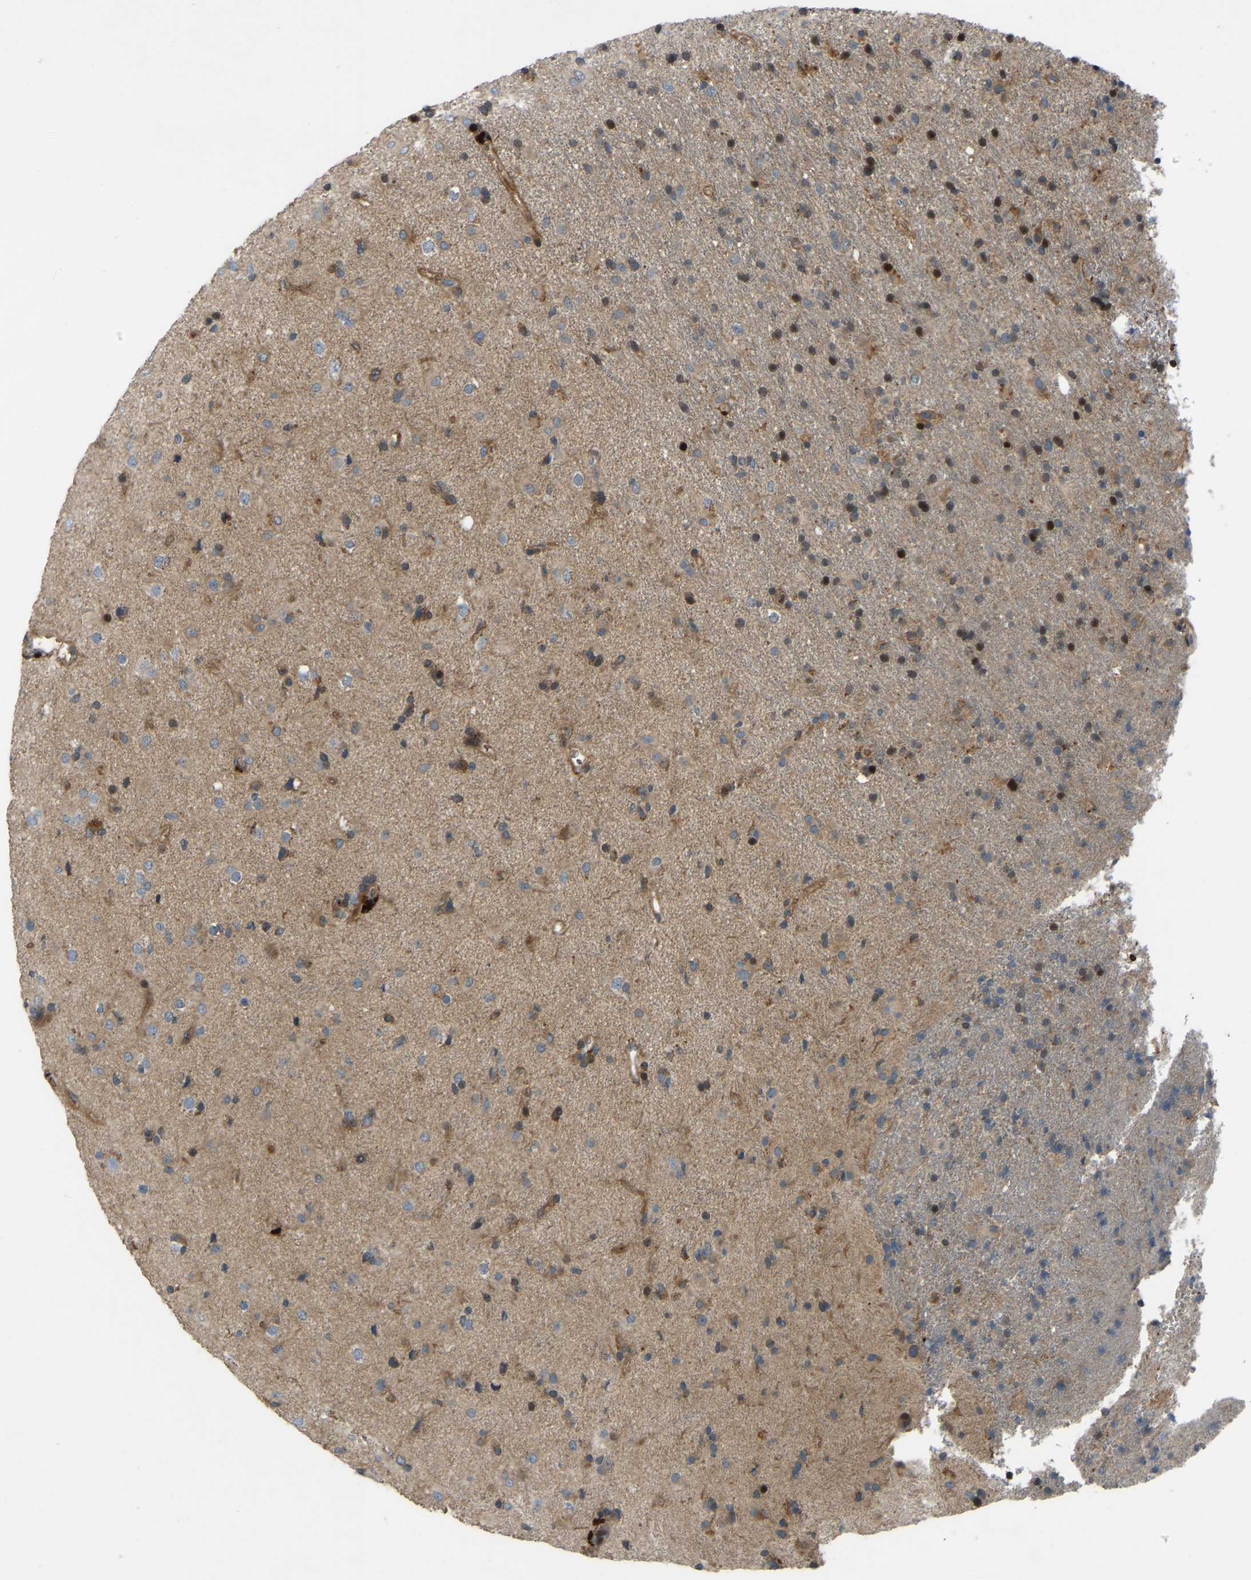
{"staining": {"intensity": "moderate", "quantity": "<25%", "location": "cytoplasmic/membranous"}, "tissue": "glioma", "cell_type": "Tumor cells", "image_type": "cancer", "snomed": [{"axis": "morphology", "description": "Glioma, malignant, Low grade"}, {"axis": "topography", "description": "Brain"}], "caption": "Immunohistochemical staining of human low-grade glioma (malignant) shows low levels of moderate cytoplasmic/membranous expression in approximately <25% of tumor cells.", "gene": "C21orf91", "patient": {"sex": "male", "age": 65}}